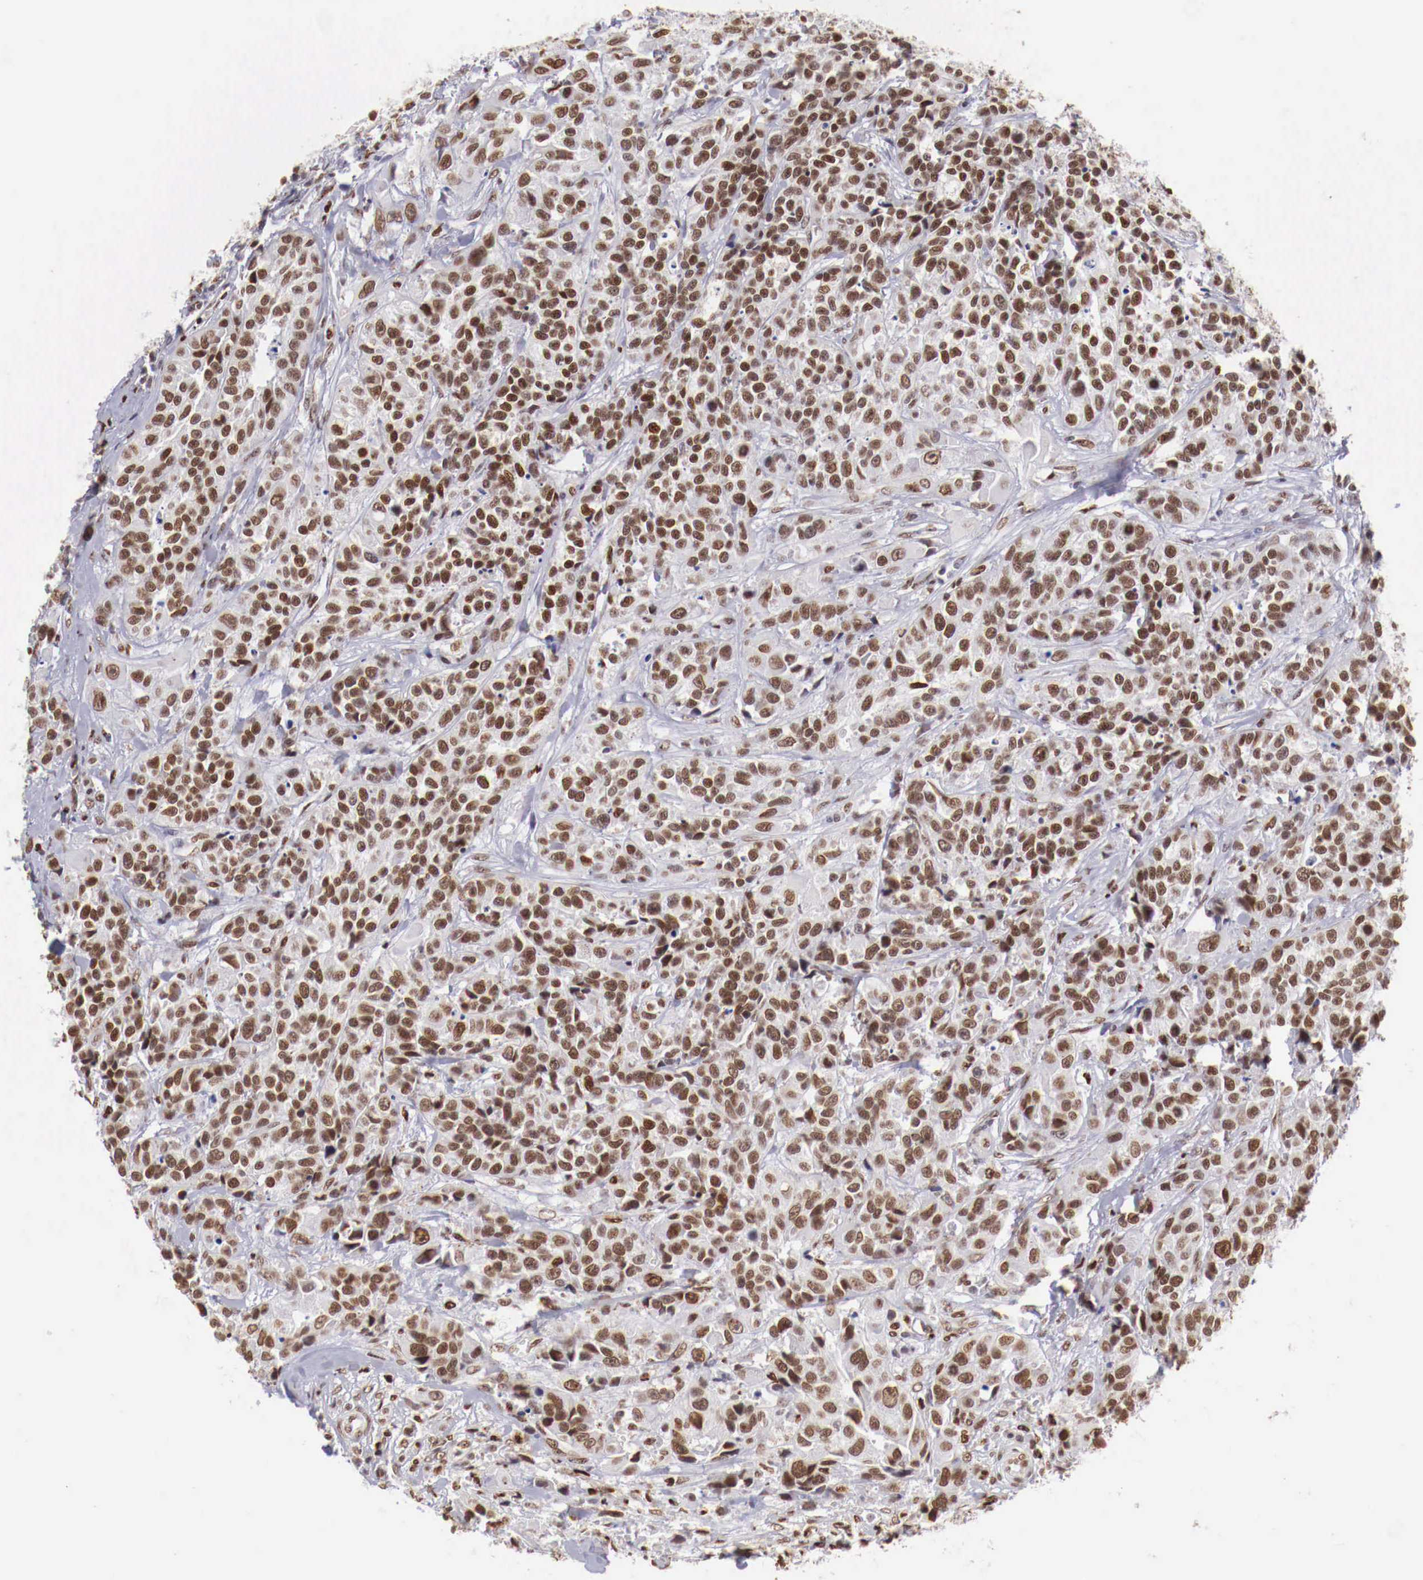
{"staining": {"intensity": "moderate", "quantity": ">75%", "location": "nuclear"}, "tissue": "urothelial cancer", "cell_type": "Tumor cells", "image_type": "cancer", "snomed": [{"axis": "morphology", "description": "Urothelial carcinoma, High grade"}, {"axis": "topography", "description": "Urinary bladder"}], "caption": "Human urothelial cancer stained with a protein marker exhibits moderate staining in tumor cells.", "gene": "MAX", "patient": {"sex": "female", "age": 81}}